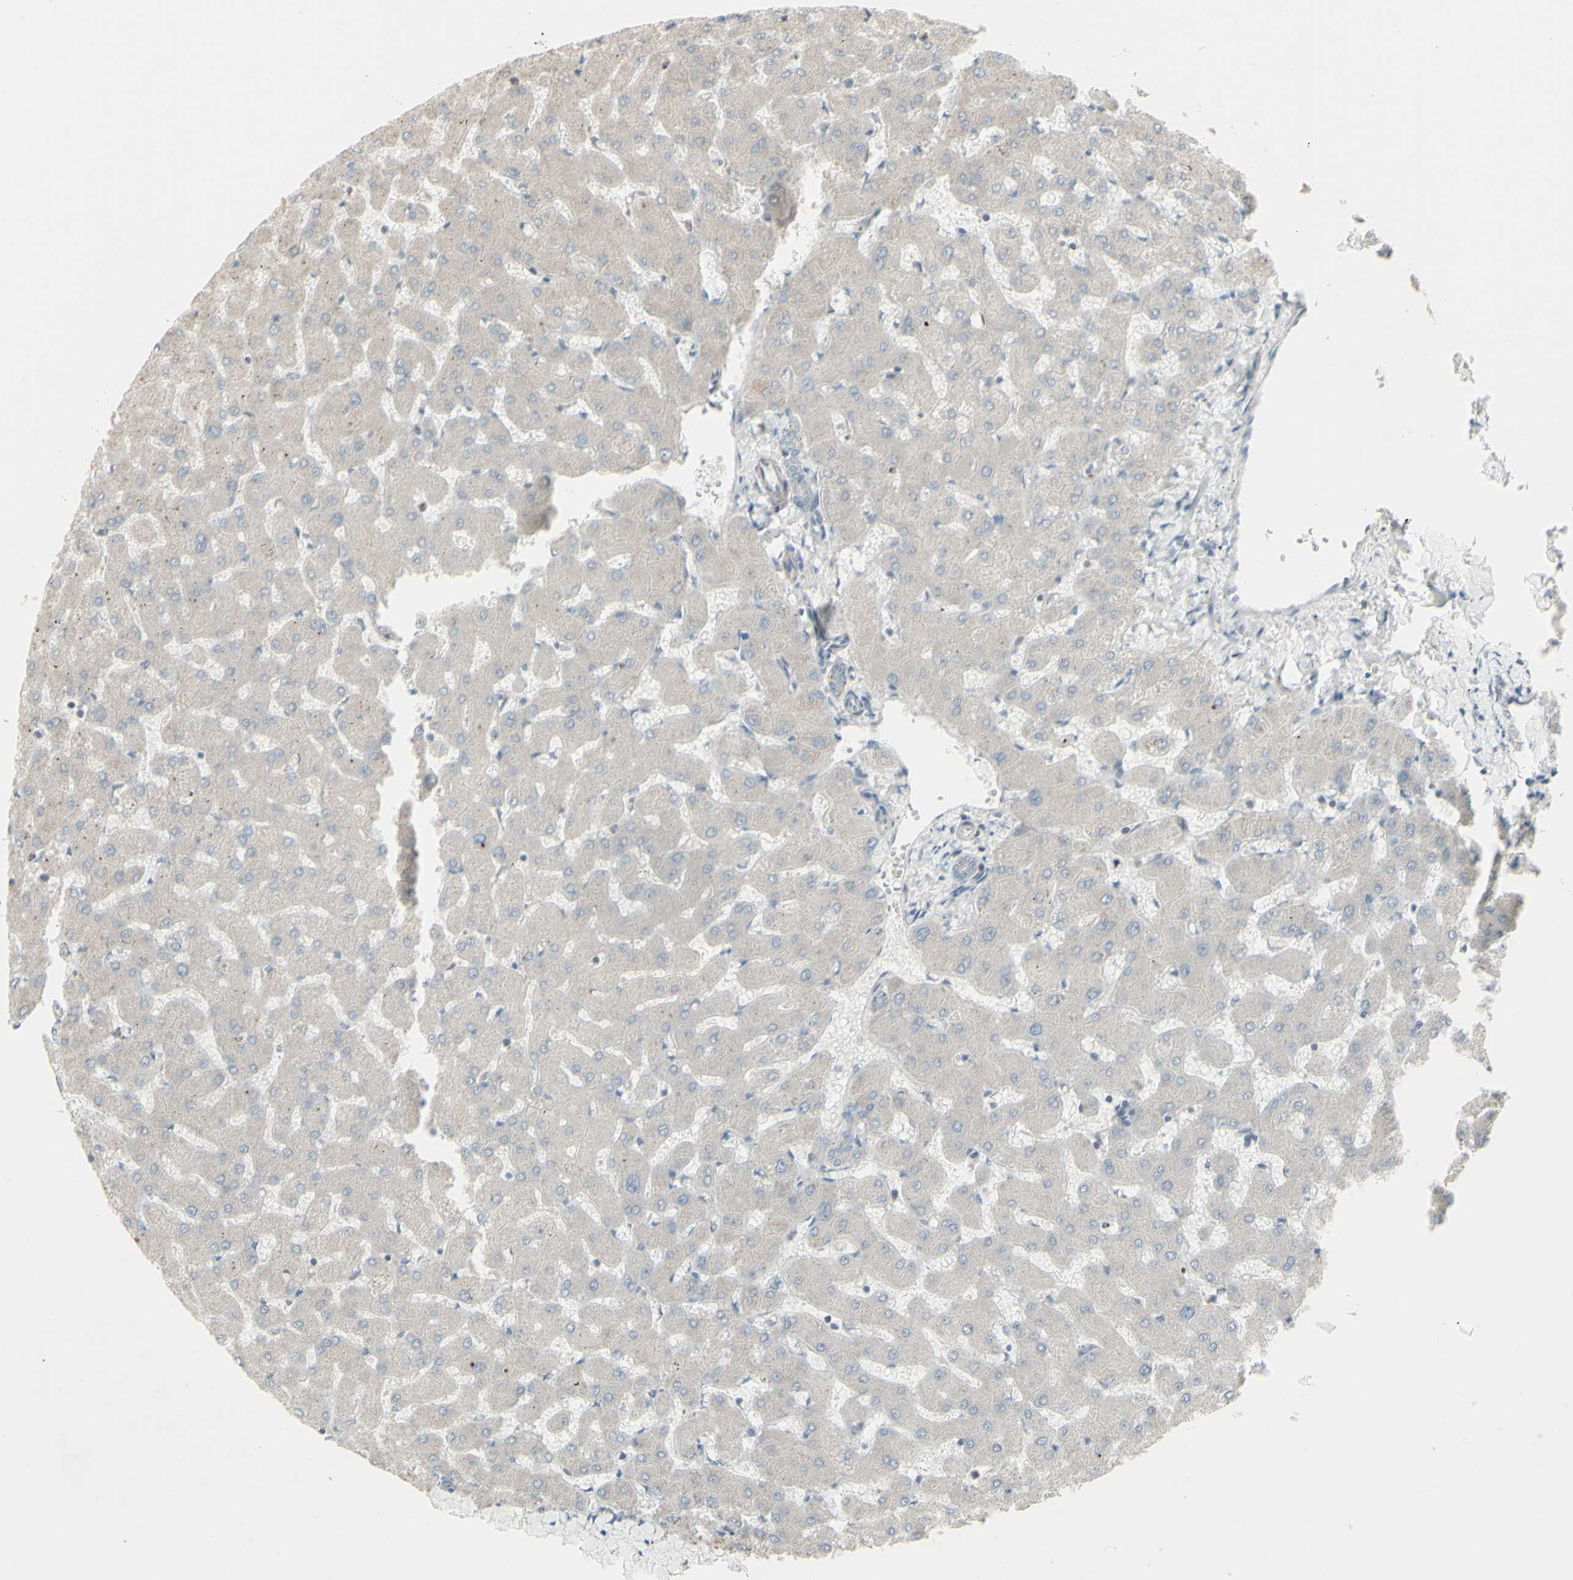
{"staining": {"intensity": "weak", "quantity": ">75%", "location": "cytoplasmic/membranous"}, "tissue": "liver", "cell_type": "Cholangiocytes", "image_type": "normal", "snomed": [{"axis": "morphology", "description": "Normal tissue, NOS"}, {"axis": "topography", "description": "Liver"}], "caption": "Weak cytoplasmic/membranous positivity is identified in about >75% of cholangiocytes in benign liver. Immunohistochemistry stains the protein of interest in brown and the nuclei are stained blue.", "gene": "GMNN", "patient": {"sex": "female", "age": 63}}